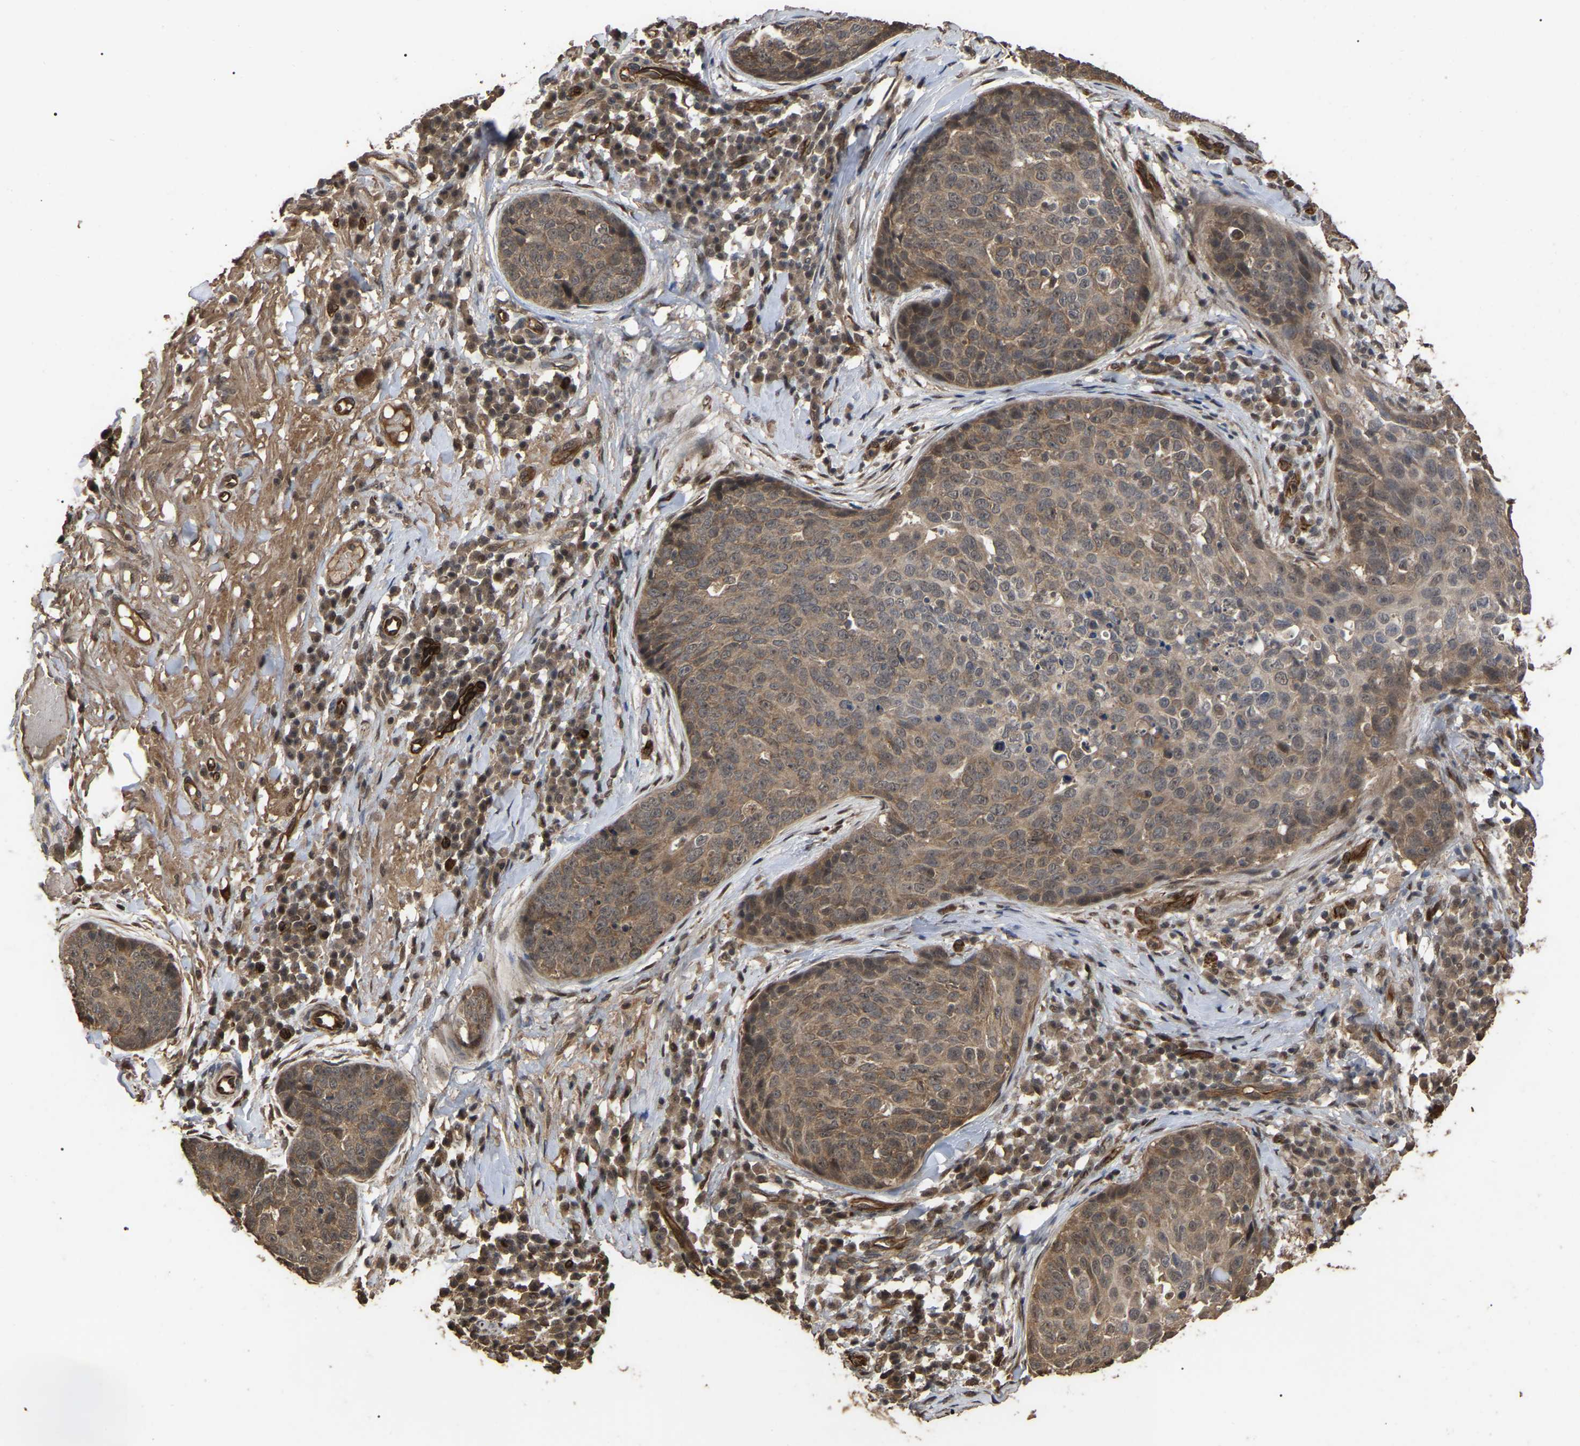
{"staining": {"intensity": "moderate", "quantity": ">75%", "location": "cytoplasmic/membranous"}, "tissue": "skin cancer", "cell_type": "Tumor cells", "image_type": "cancer", "snomed": [{"axis": "morphology", "description": "Squamous cell carcinoma in situ, NOS"}, {"axis": "morphology", "description": "Squamous cell carcinoma, NOS"}, {"axis": "topography", "description": "Skin"}], "caption": "Immunohistochemistry (IHC) of skin cancer (squamous cell carcinoma in situ) exhibits medium levels of moderate cytoplasmic/membranous staining in approximately >75% of tumor cells.", "gene": "FAM161B", "patient": {"sex": "male", "age": 93}}